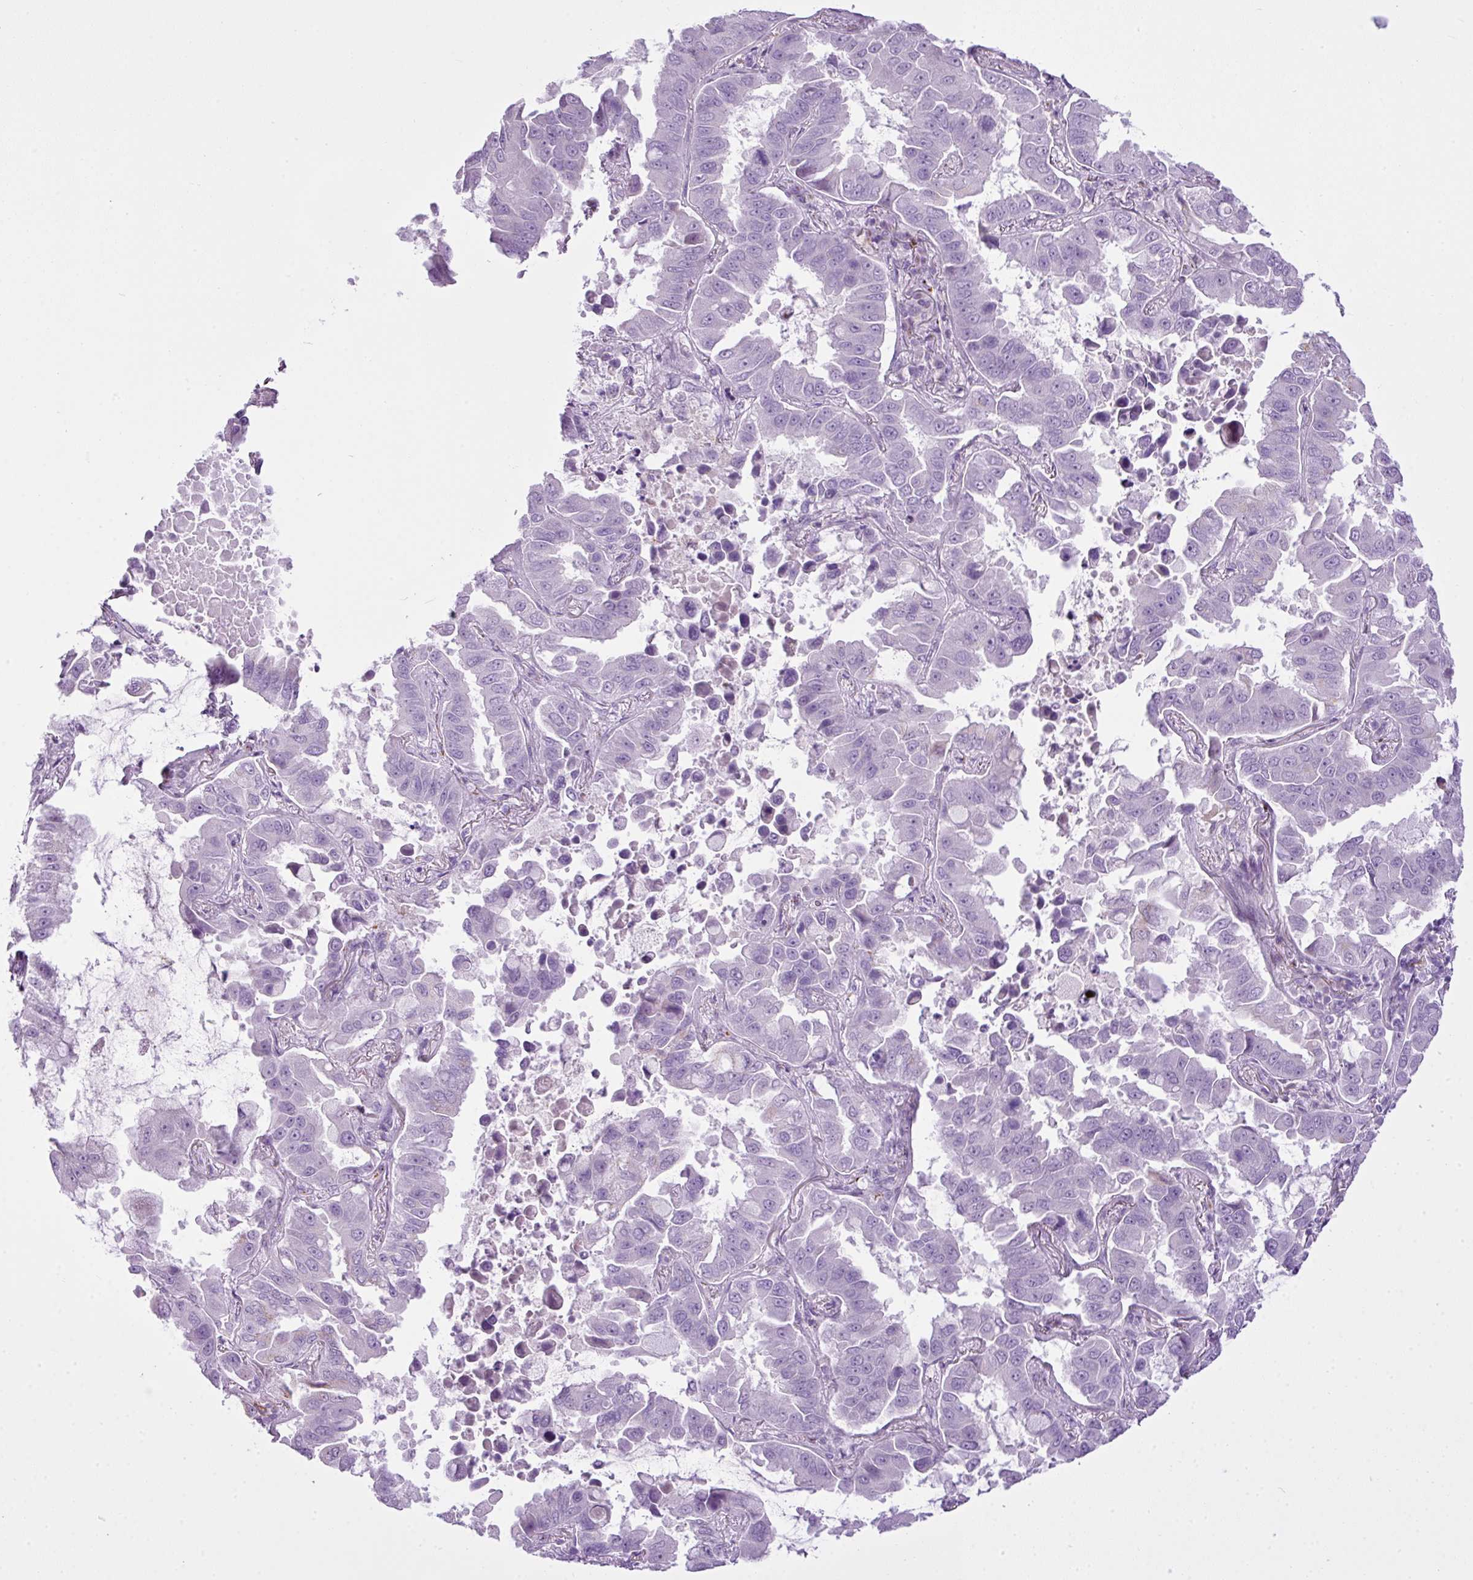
{"staining": {"intensity": "negative", "quantity": "none", "location": "none"}, "tissue": "lung cancer", "cell_type": "Tumor cells", "image_type": "cancer", "snomed": [{"axis": "morphology", "description": "Adenocarcinoma, NOS"}, {"axis": "topography", "description": "Lung"}], "caption": "The immunohistochemistry (IHC) histopathology image has no significant staining in tumor cells of lung adenocarcinoma tissue. Brightfield microscopy of immunohistochemistry (IHC) stained with DAB (3,3'-diaminobenzidine) (brown) and hematoxylin (blue), captured at high magnification.", "gene": "FAM43A", "patient": {"sex": "male", "age": 64}}